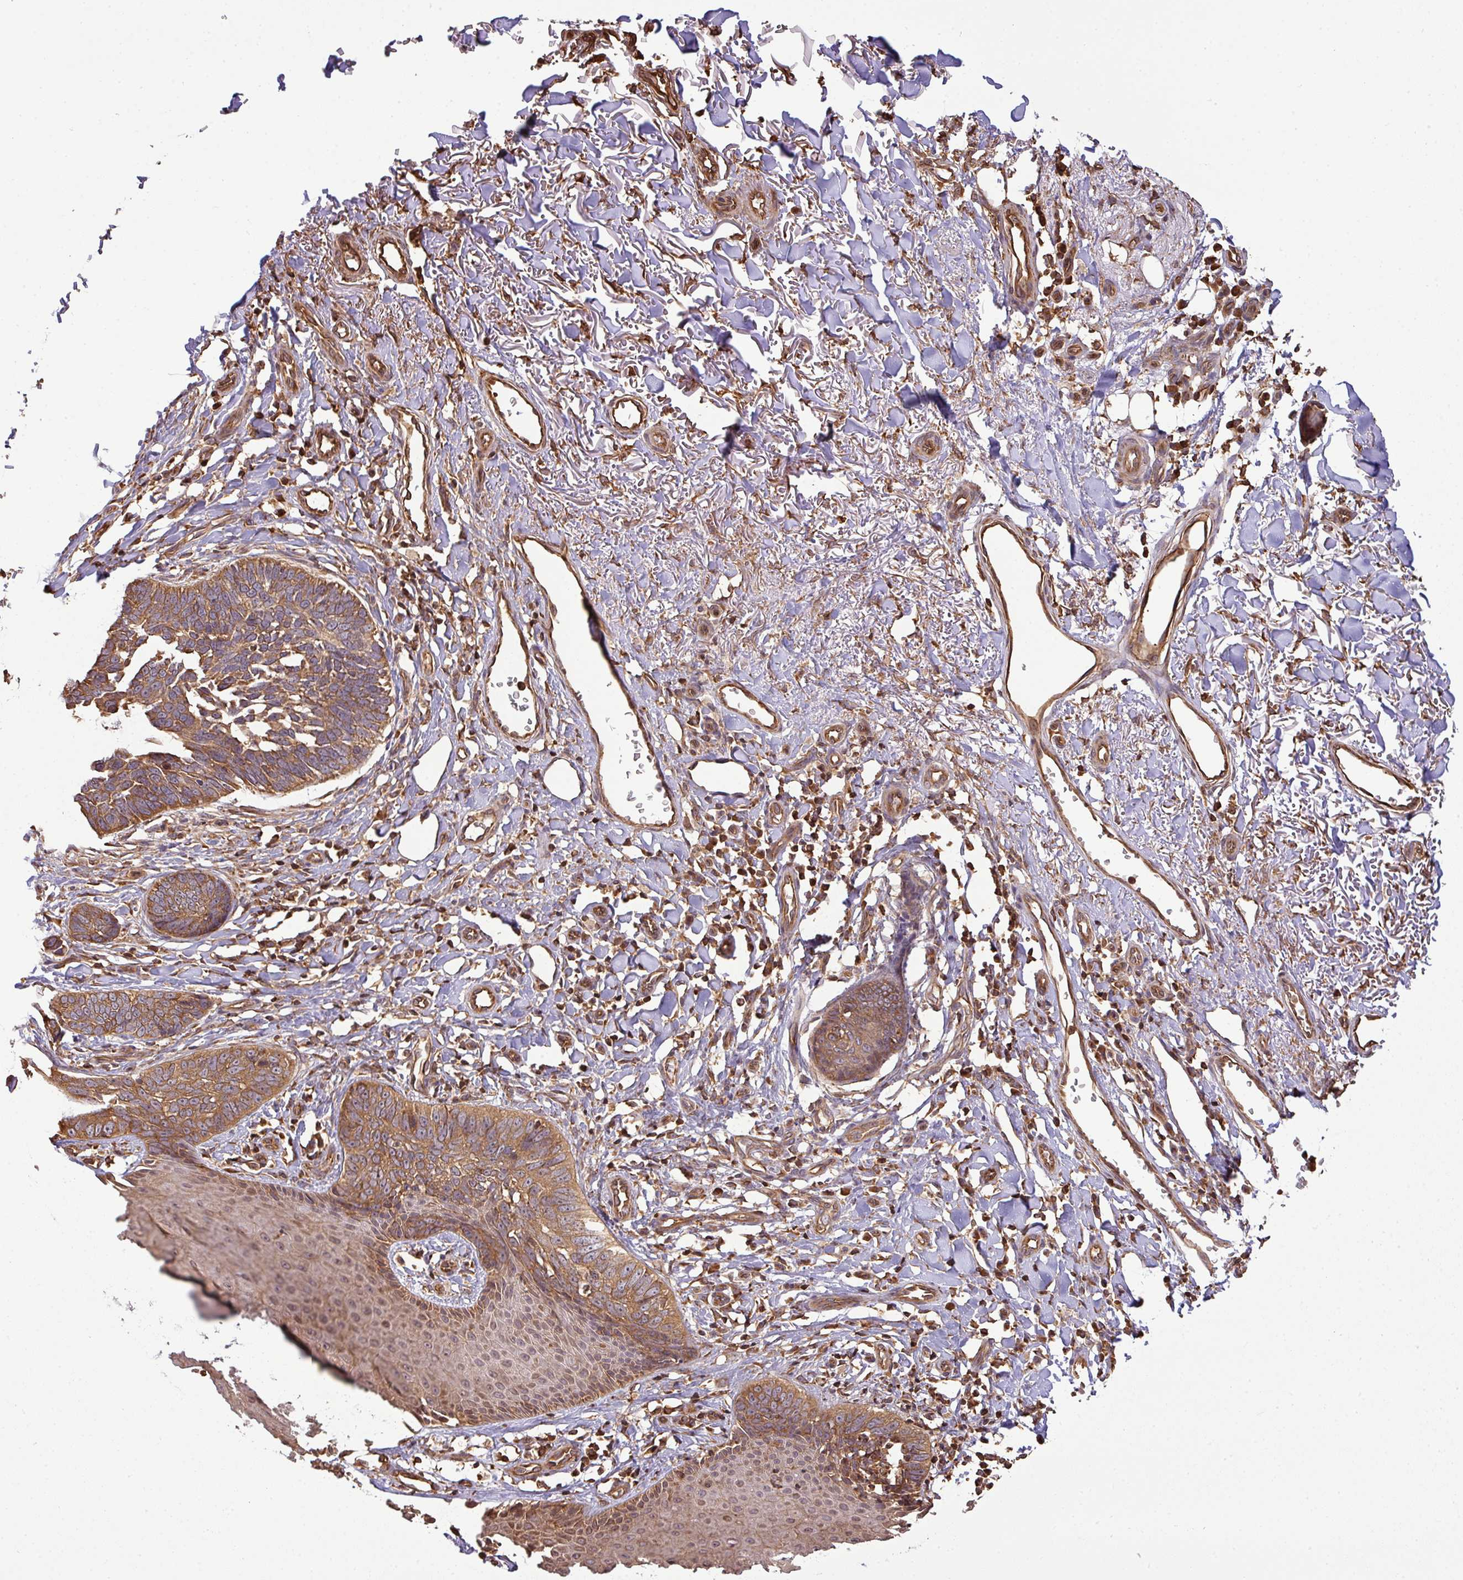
{"staining": {"intensity": "moderate", "quantity": ">75%", "location": "cytoplasmic/membranous"}, "tissue": "skin cancer", "cell_type": "Tumor cells", "image_type": "cancer", "snomed": [{"axis": "morphology", "description": "Normal tissue, NOS"}, {"axis": "morphology", "description": "Basal cell carcinoma"}, {"axis": "topography", "description": "Skin"}], "caption": "Human skin basal cell carcinoma stained for a protein (brown) demonstrates moderate cytoplasmic/membranous positive staining in about >75% of tumor cells.", "gene": "VENTX", "patient": {"sex": "male", "age": 77}}